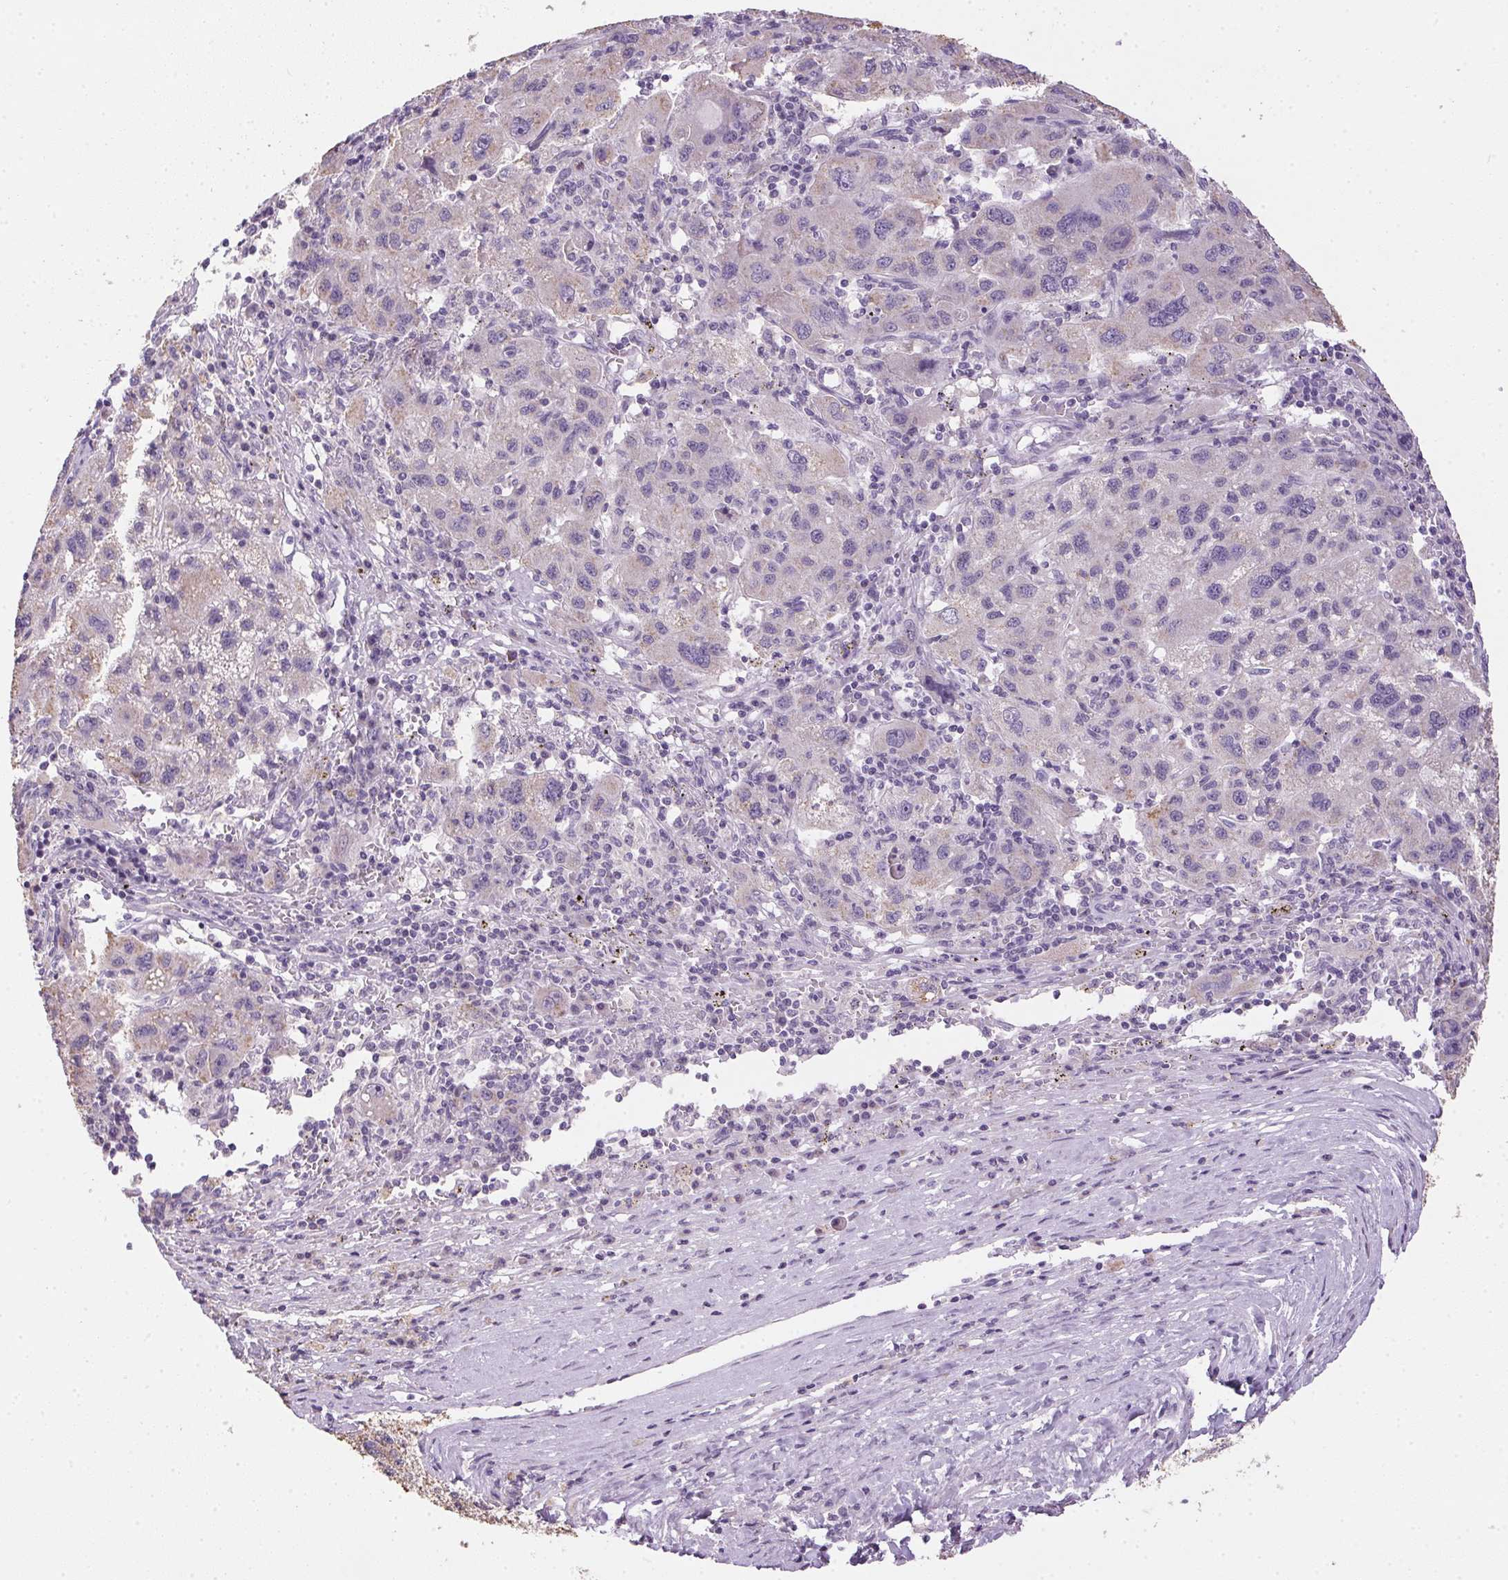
{"staining": {"intensity": "negative", "quantity": "none", "location": "none"}, "tissue": "liver cancer", "cell_type": "Tumor cells", "image_type": "cancer", "snomed": [{"axis": "morphology", "description": "Carcinoma, Hepatocellular, NOS"}, {"axis": "topography", "description": "Liver"}], "caption": "There is no significant expression in tumor cells of liver cancer (hepatocellular carcinoma).", "gene": "SPACA9", "patient": {"sex": "female", "age": 77}}